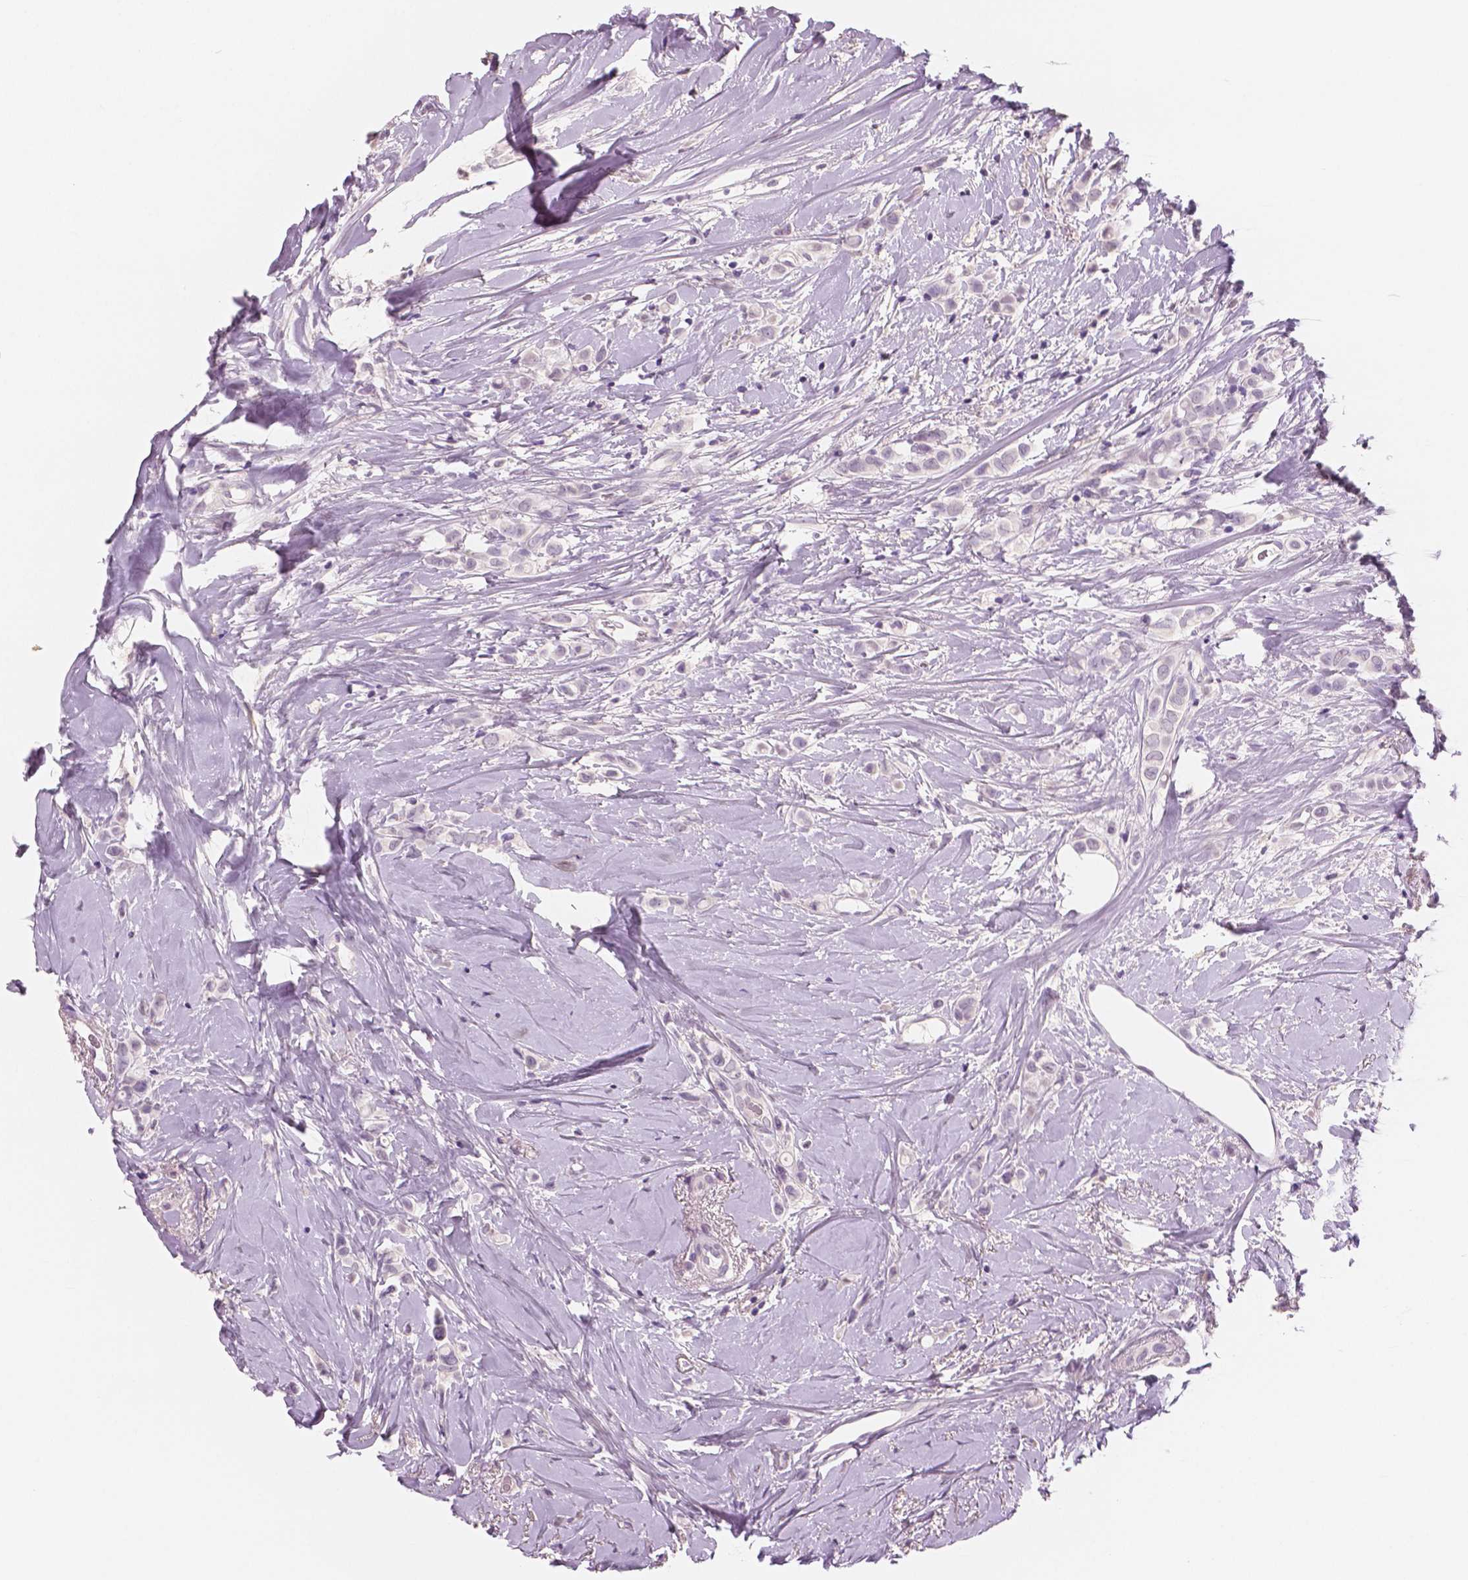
{"staining": {"intensity": "negative", "quantity": "none", "location": "none"}, "tissue": "breast cancer", "cell_type": "Tumor cells", "image_type": "cancer", "snomed": [{"axis": "morphology", "description": "Lobular carcinoma"}, {"axis": "topography", "description": "Breast"}], "caption": "Protein analysis of breast lobular carcinoma displays no significant expression in tumor cells.", "gene": "NECAB2", "patient": {"sex": "female", "age": 66}}